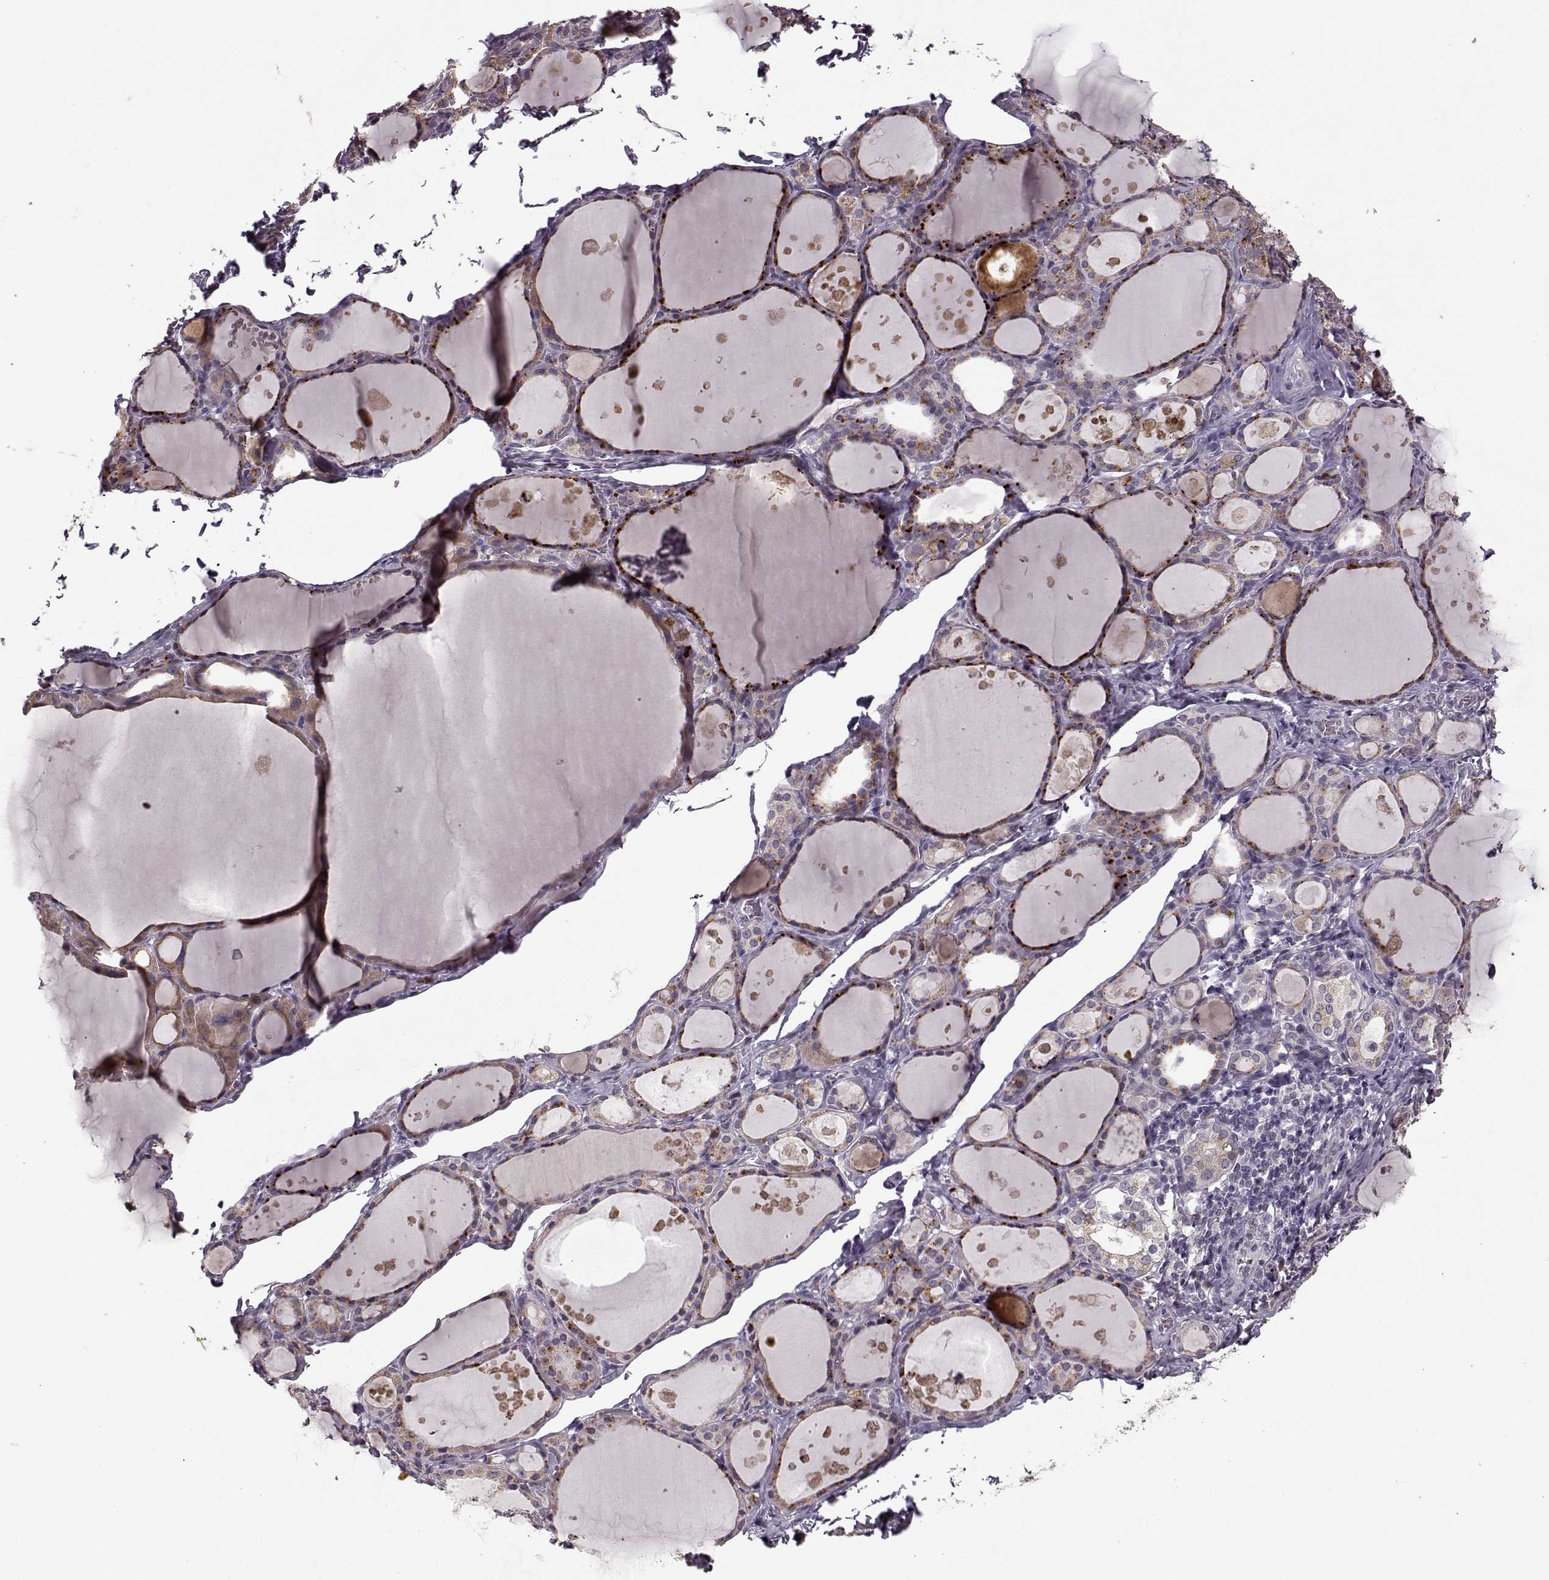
{"staining": {"intensity": "weak", "quantity": "25%-75%", "location": "cytoplasmic/membranous"}, "tissue": "thyroid gland", "cell_type": "Glandular cells", "image_type": "normal", "snomed": [{"axis": "morphology", "description": "Normal tissue, NOS"}, {"axis": "topography", "description": "Thyroid gland"}], "caption": "Weak cytoplasmic/membranous expression is seen in about 25%-75% of glandular cells in benign thyroid gland.", "gene": "ACOT11", "patient": {"sex": "male", "age": 68}}